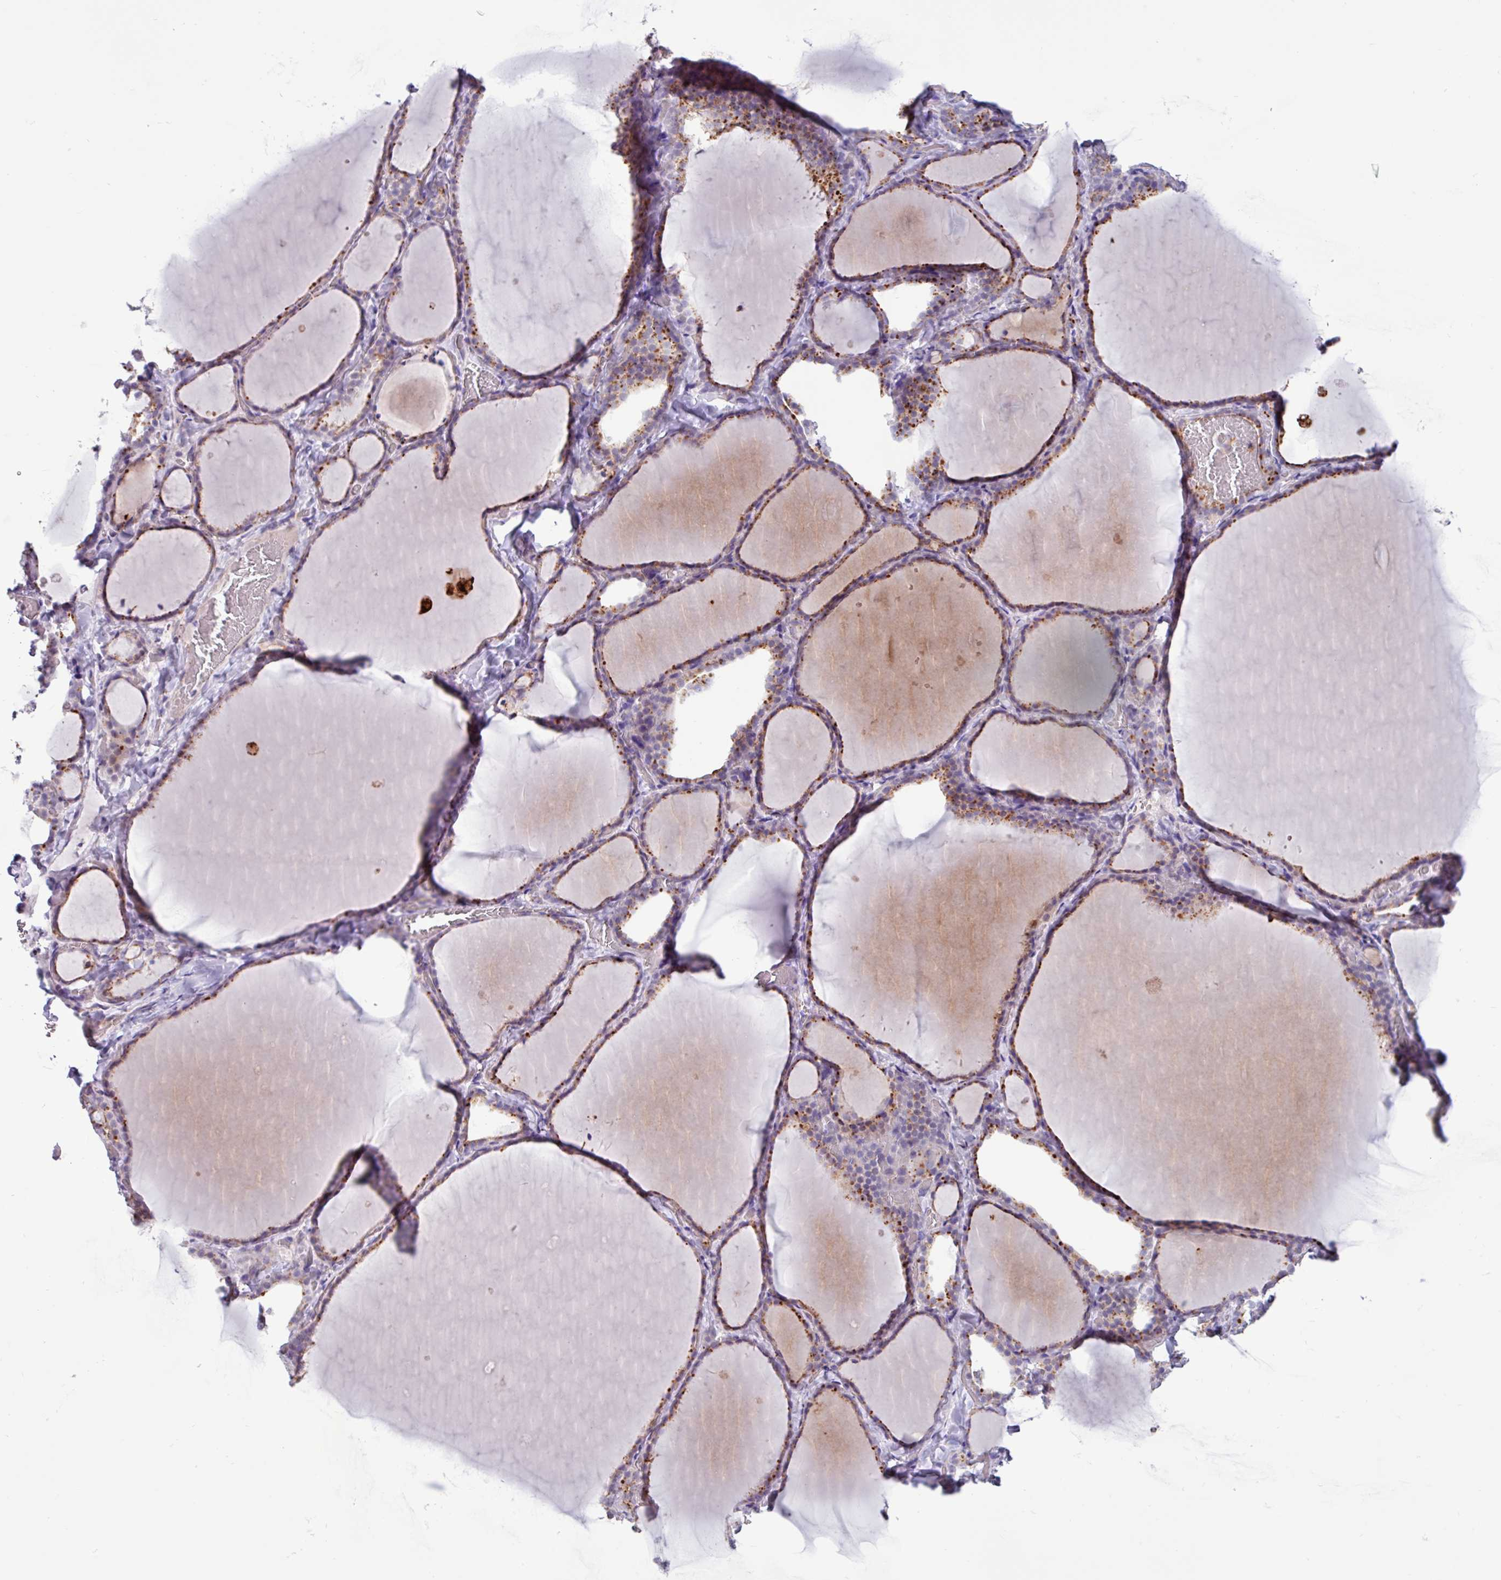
{"staining": {"intensity": "moderate", "quantity": "25%-75%", "location": "cytoplasmic/membranous"}, "tissue": "thyroid gland", "cell_type": "Glandular cells", "image_type": "normal", "snomed": [{"axis": "morphology", "description": "Normal tissue, NOS"}, {"axis": "topography", "description": "Thyroid gland"}], "caption": "Thyroid gland stained with immunohistochemistry (IHC) shows moderate cytoplasmic/membranous positivity in about 25%-75% of glandular cells.", "gene": "AMIGO2", "patient": {"sex": "female", "age": 22}}